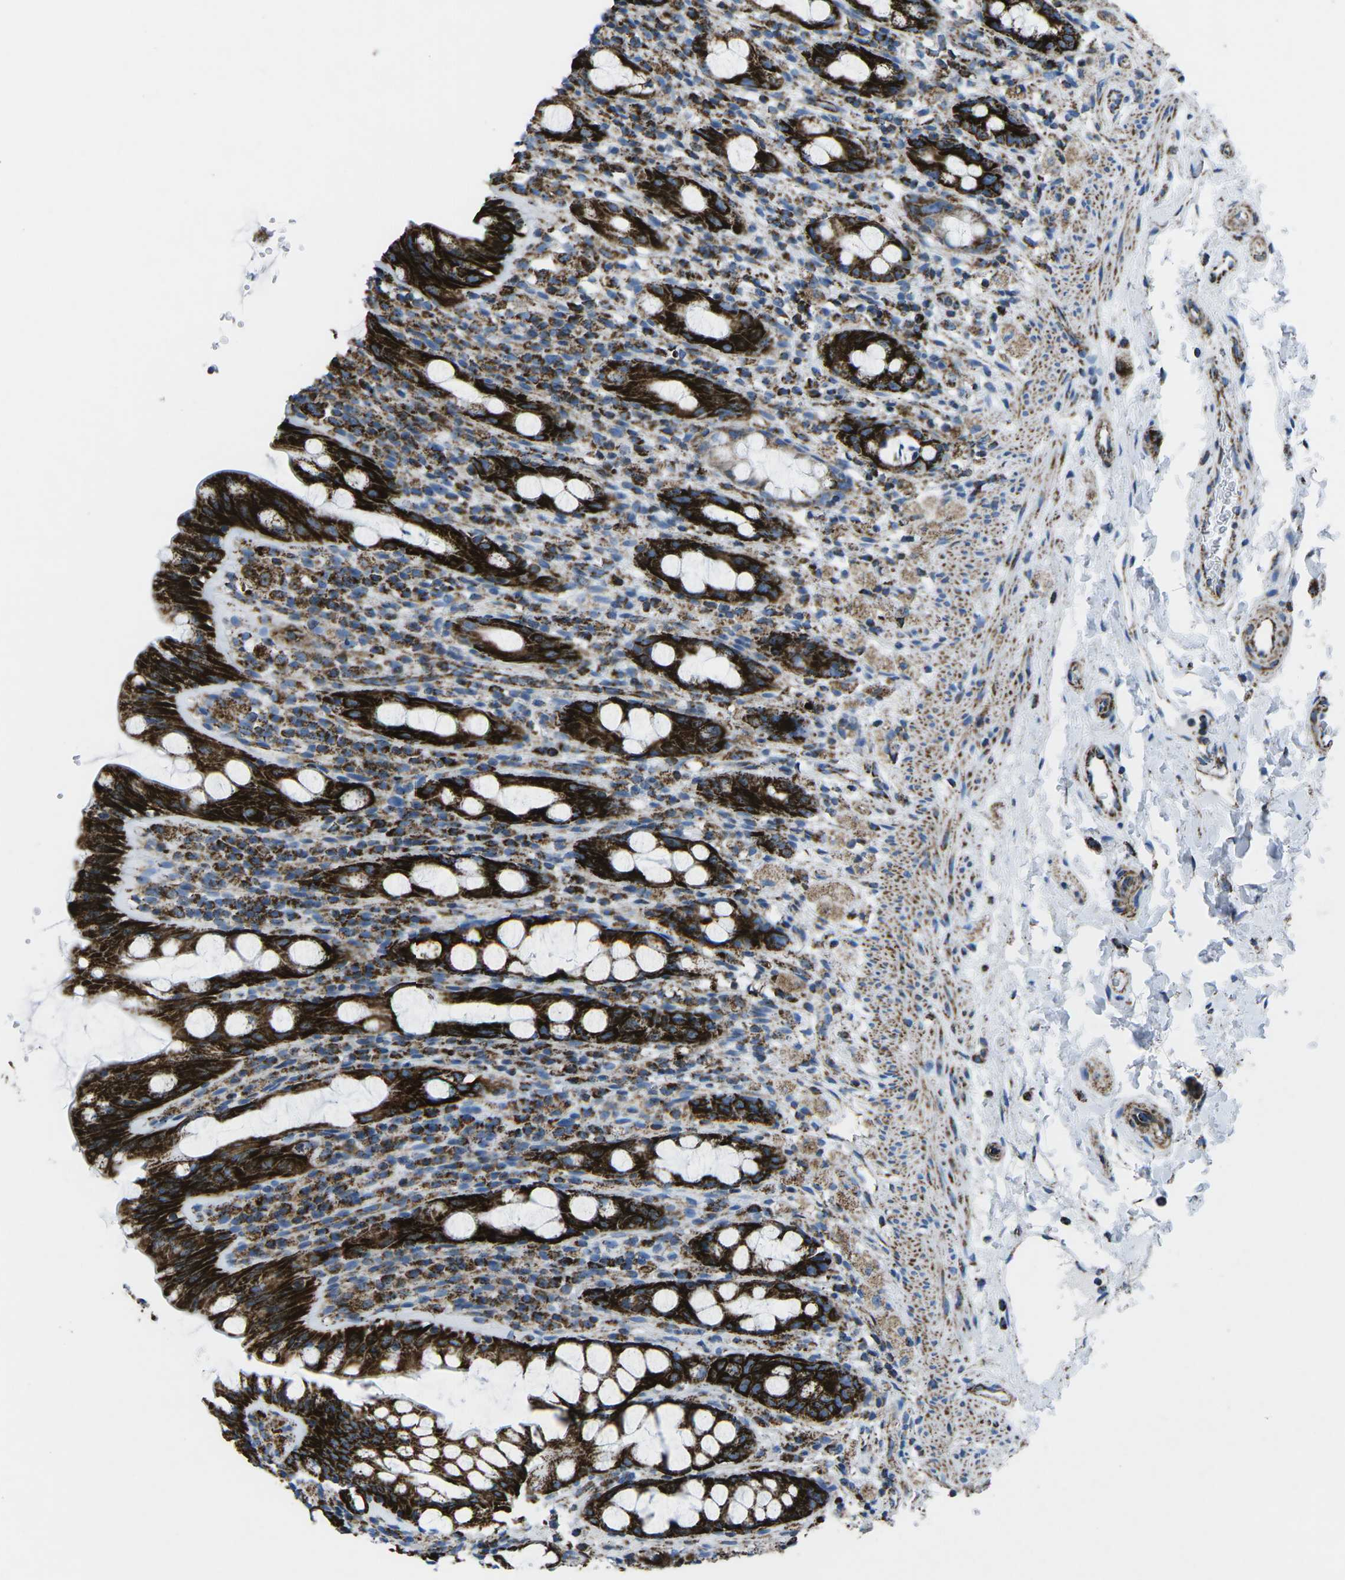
{"staining": {"intensity": "strong", "quantity": ">75%", "location": "cytoplasmic/membranous"}, "tissue": "rectum", "cell_type": "Glandular cells", "image_type": "normal", "snomed": [{"axis": "morphology", "description": "Normal tissue, NOS"}, {"axis": "topography", "description": "Rectum"}], "caption": "There is high levels of strong cytoplasmic/membranous staining in glandular cells of benign rectum, as demonstrated by immunohistochemical staining (brown color).", "gene": "MT", "patient": {"sex": "male", "age": 44}}